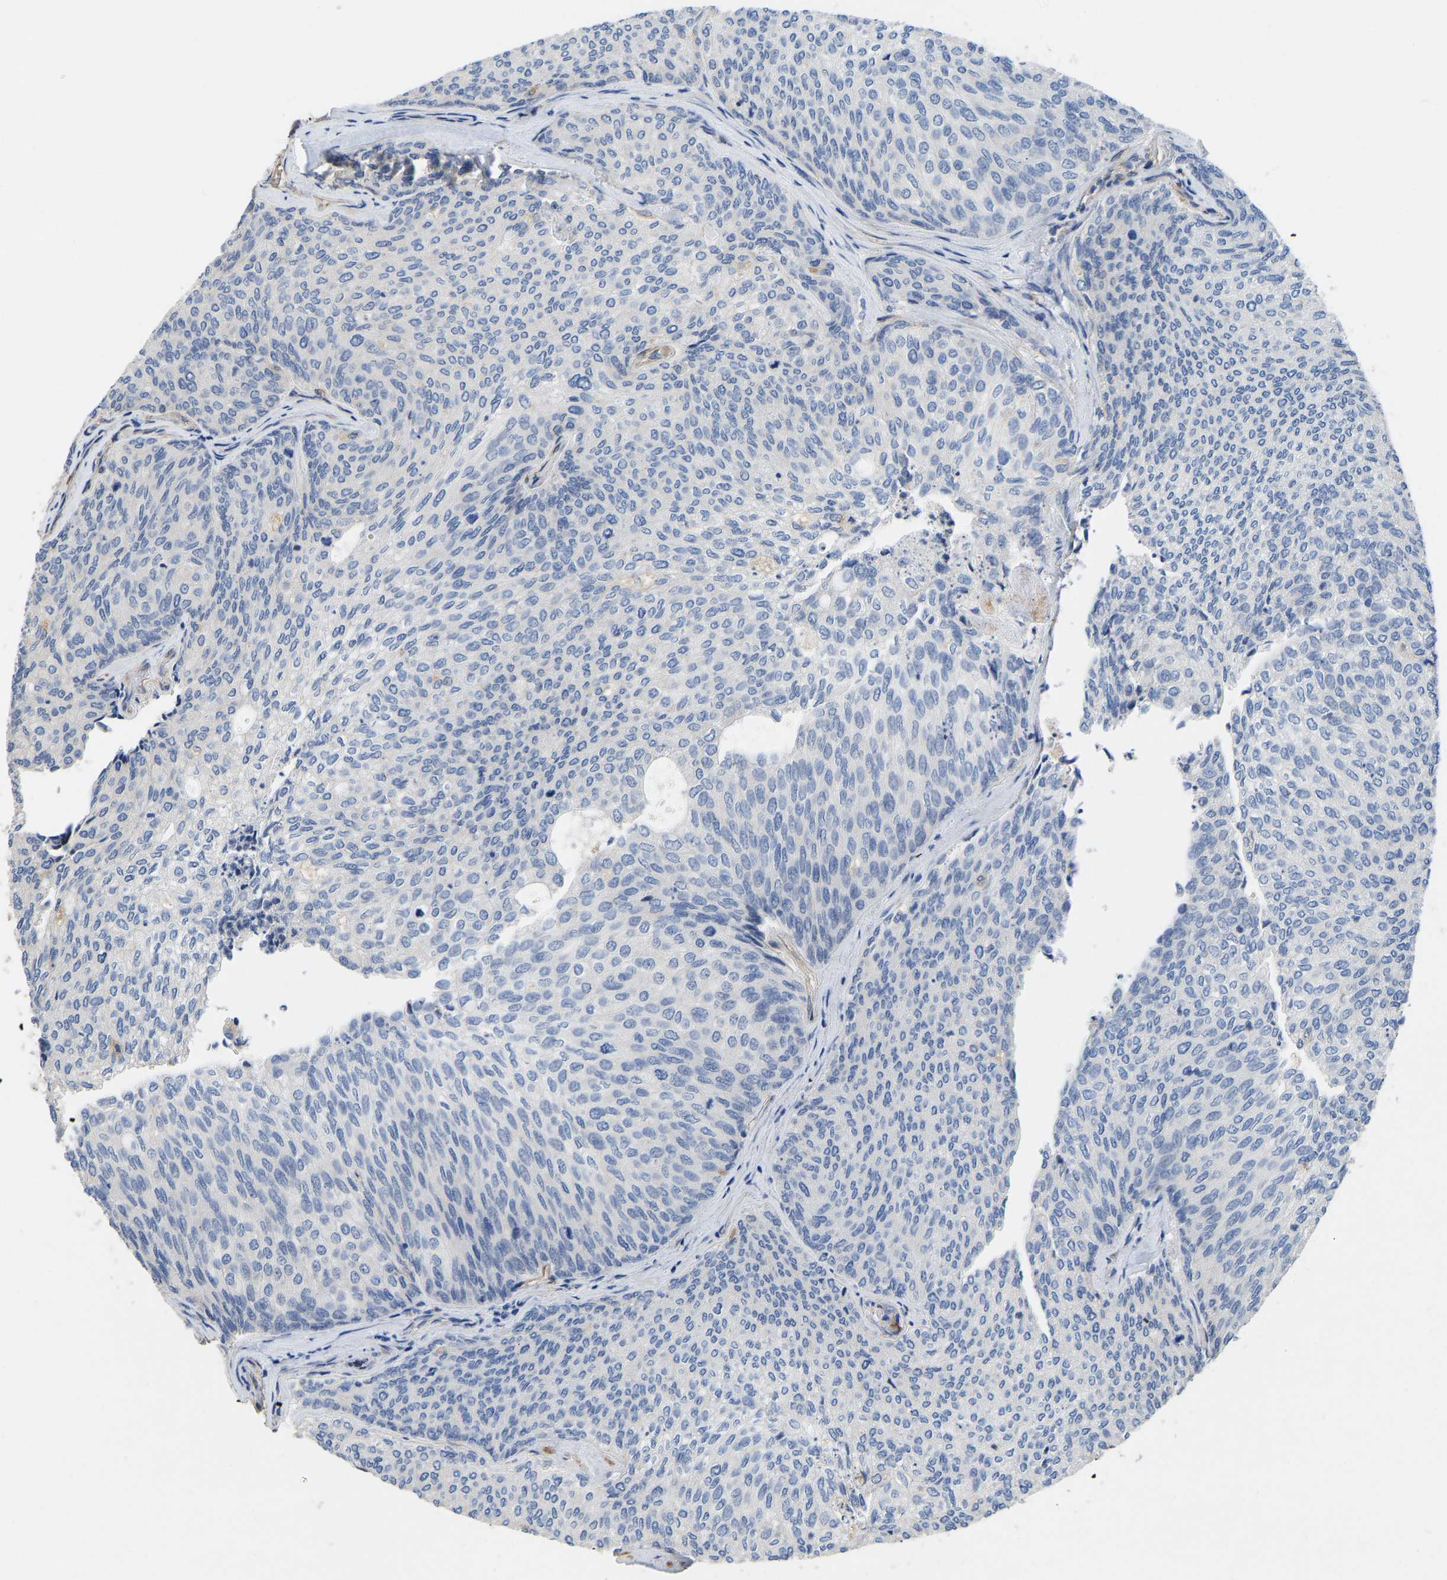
{"staining": {"intensity": "negative", "quantity": "none", "location": "none"}, "tissue": "urothelial cancer", "cell_type": "Tumor cells", "image_type": "cancer", "snomed": [{"axis": "morphology", "description": "Urothelial carcinoma, Low grade"}, {"axis": "topography", "description": "Urinary bladder"}], "caption": "Photomicrograph shows no significant protein staining in tumor cells of low-grade urothelial carcinoma.", "gene": "ELMO2", "patient": {"sex": "female", "age": 79}}